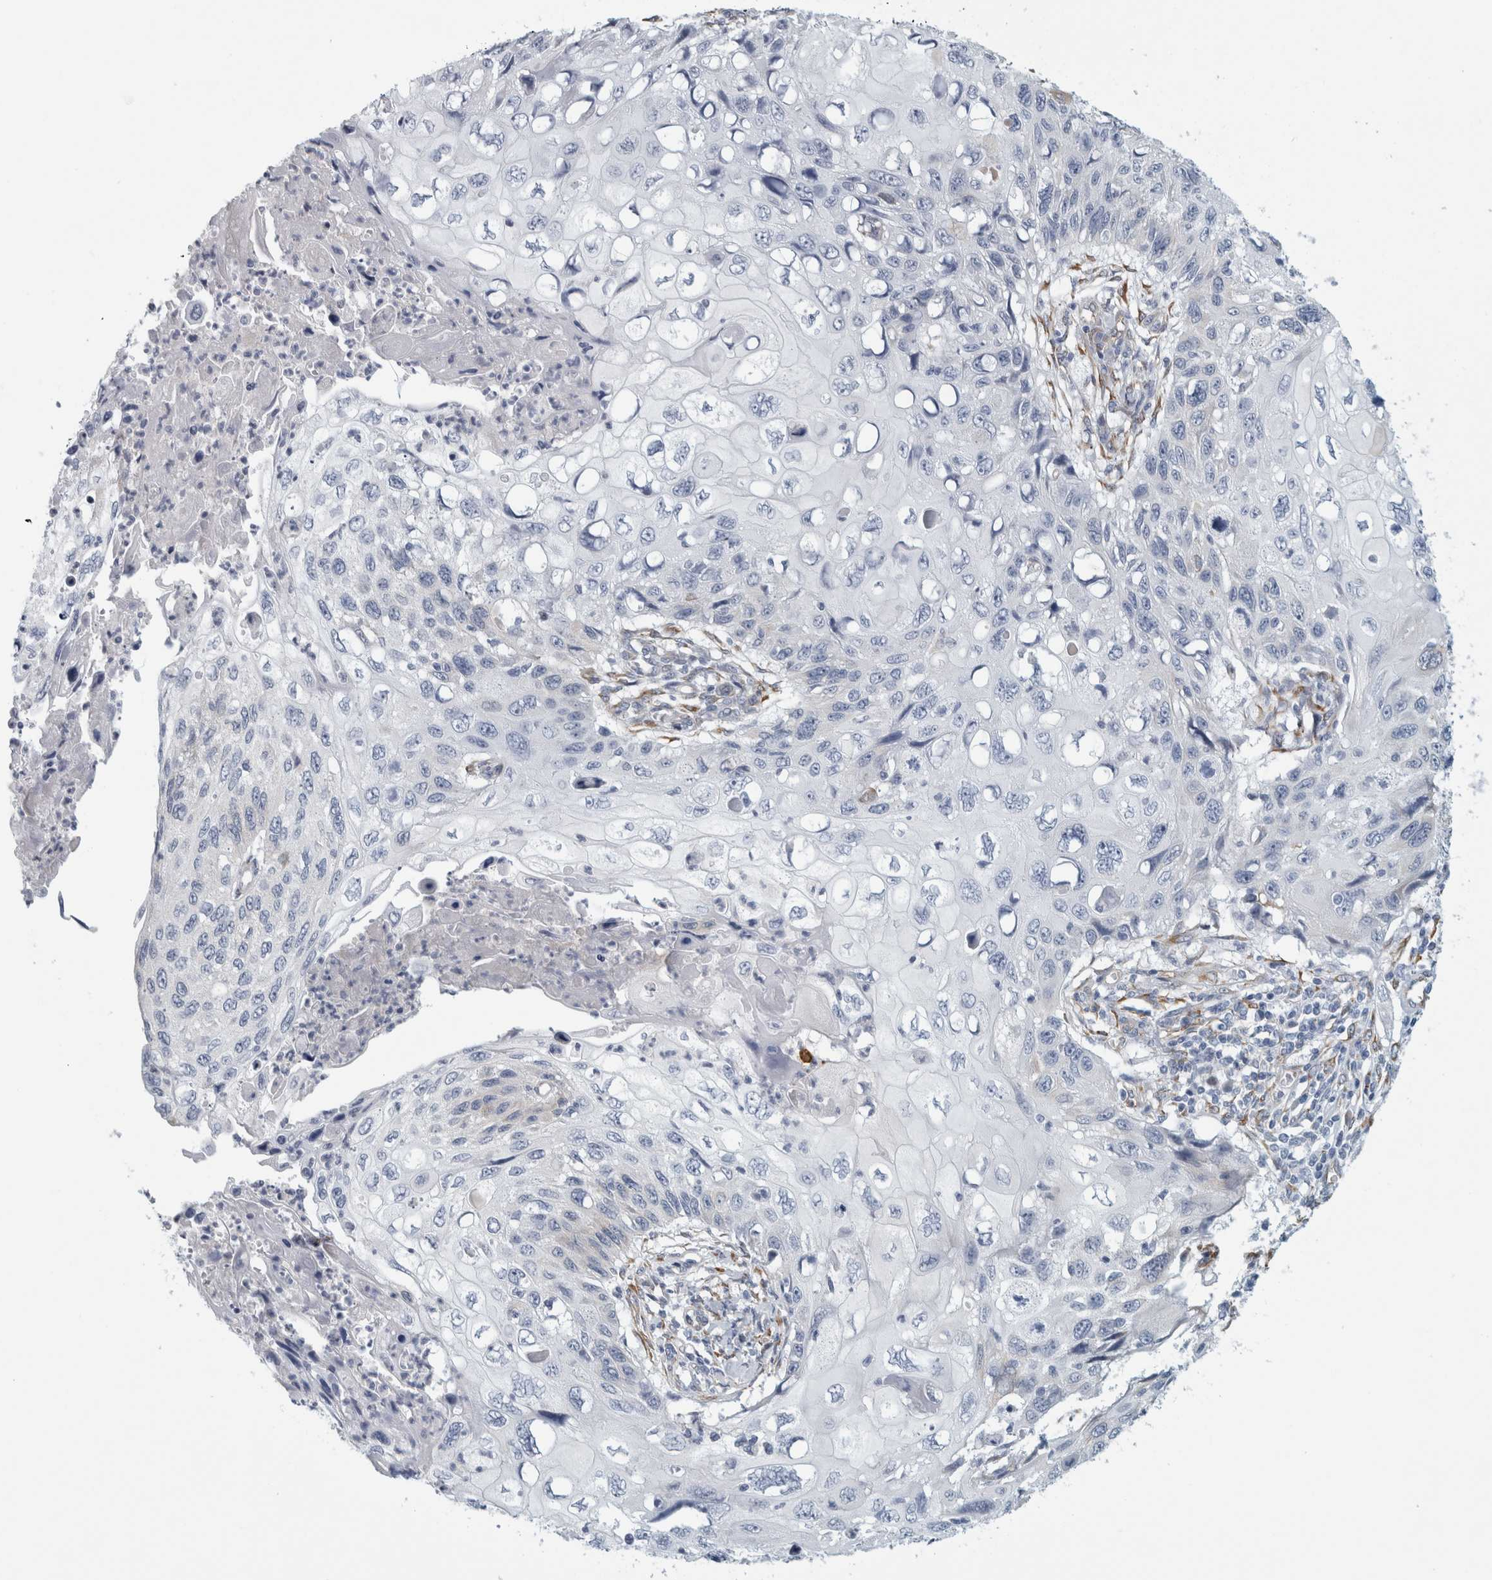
{"staining": {"intensity": "negative", "quantity": "none", "location": "none"}, "tissue": "cervical cancer", "cell_type": "Tumor cells", "image_type": "cancer", "snomed": [{"axis": "morphology", "description": "Squamous cell carcinoma, NOS"}, {"axis": "topography", "description": "Cervix"}], "caption": "Cervical cancer (squamous cell carcinoma) was stained to show a protein in brown. There is no significant positivity in tumor cells.", "gene": "B3GNT3", "patient": {"sex": "female", "age": 70}}